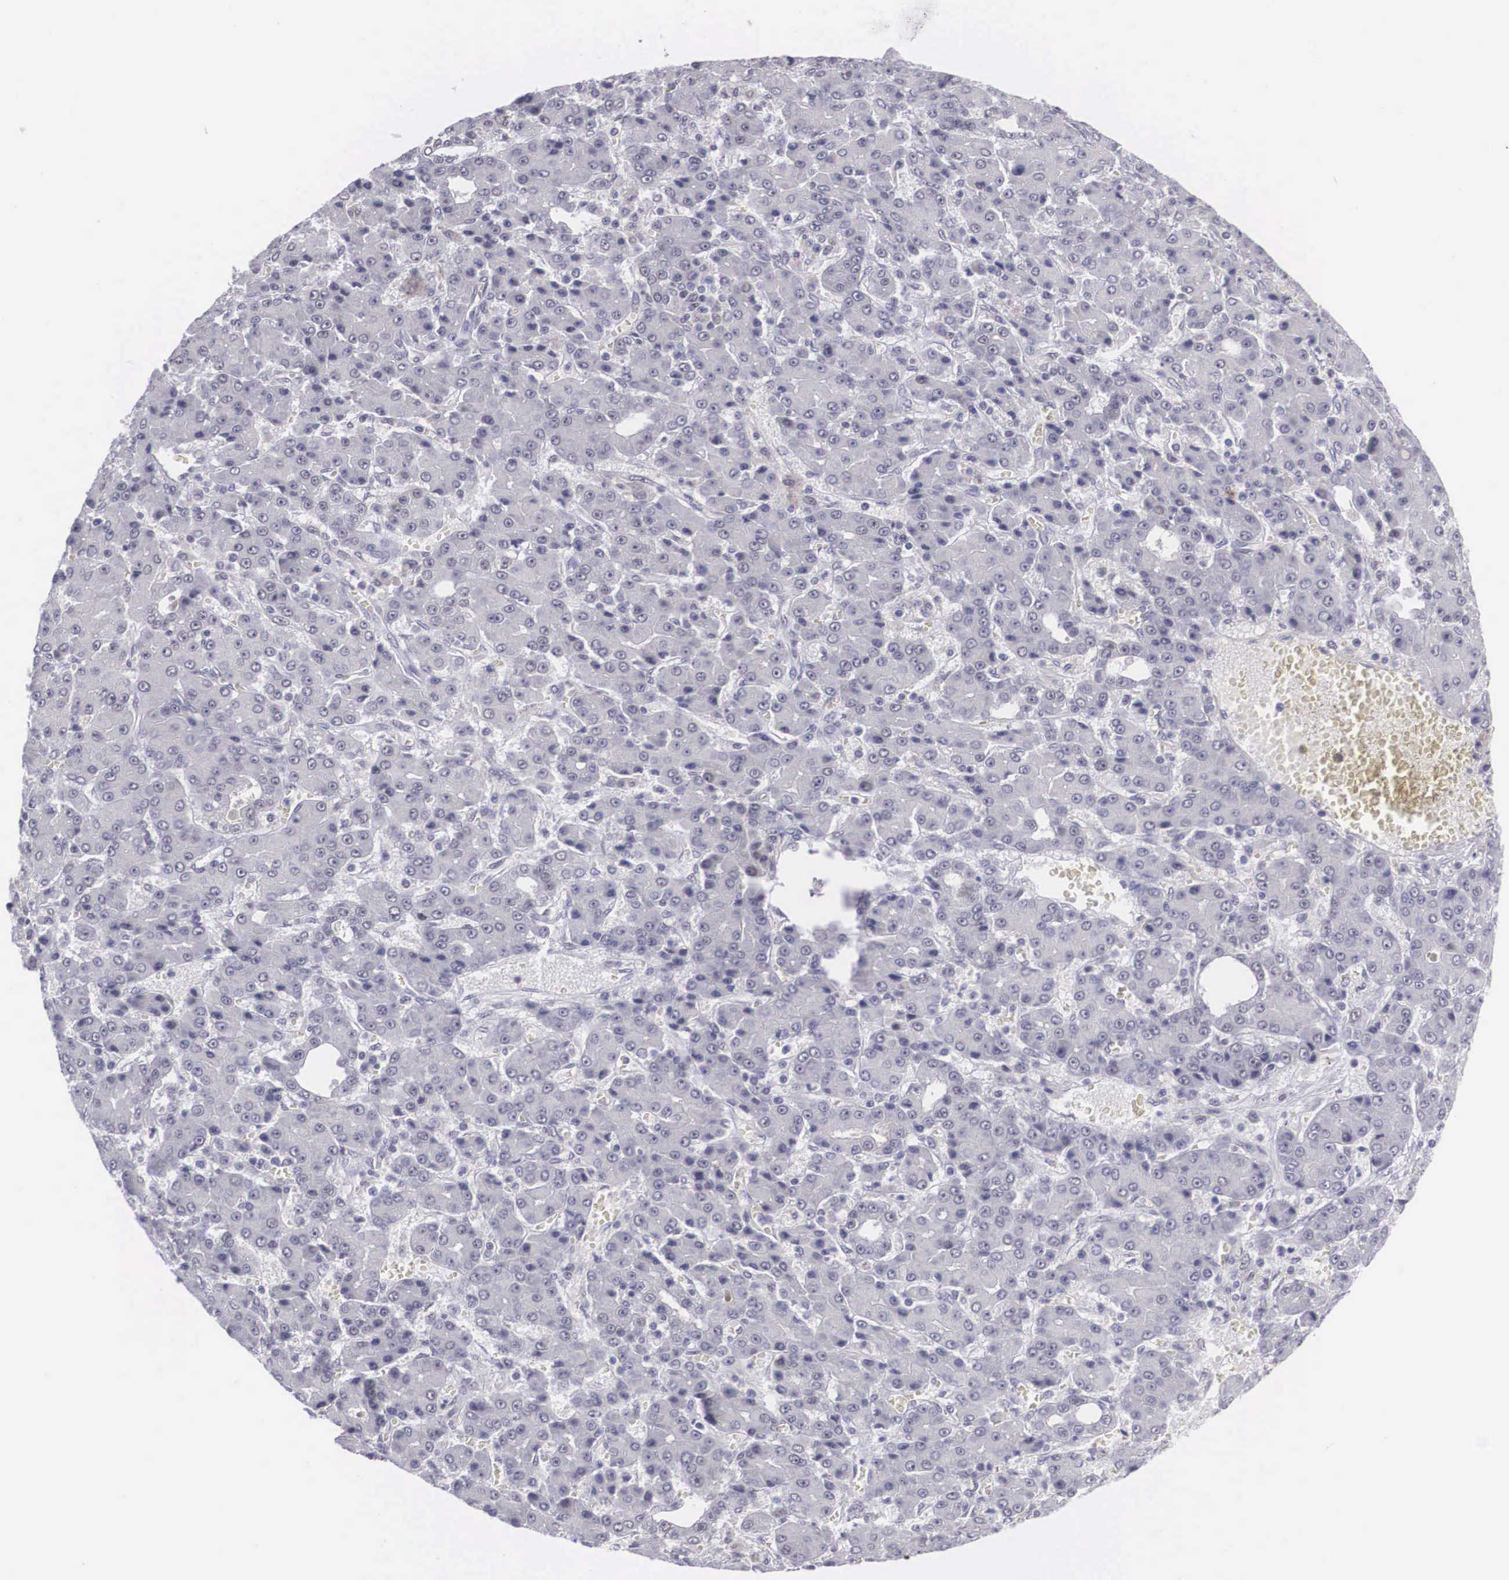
{"staining": {"intensity": "negative", "quantity": "none", "location": "none"}, "tissue": "liver cancer", "cell_type": "Tumor cells", "image_type": "cancer", "snomed": [{"axis": "morphology", "description": "Carcinoma, Hepatocellular, NOS"}, {"axis": "topography", "description": "Liver"}], "caption": "An image of liver cancer (hepatocellular carcinoma) stained for a protein reveals no brown staining in tumor cells.", "gene": "ZNF275", "patient": {"sex": "male", "age": 69}}